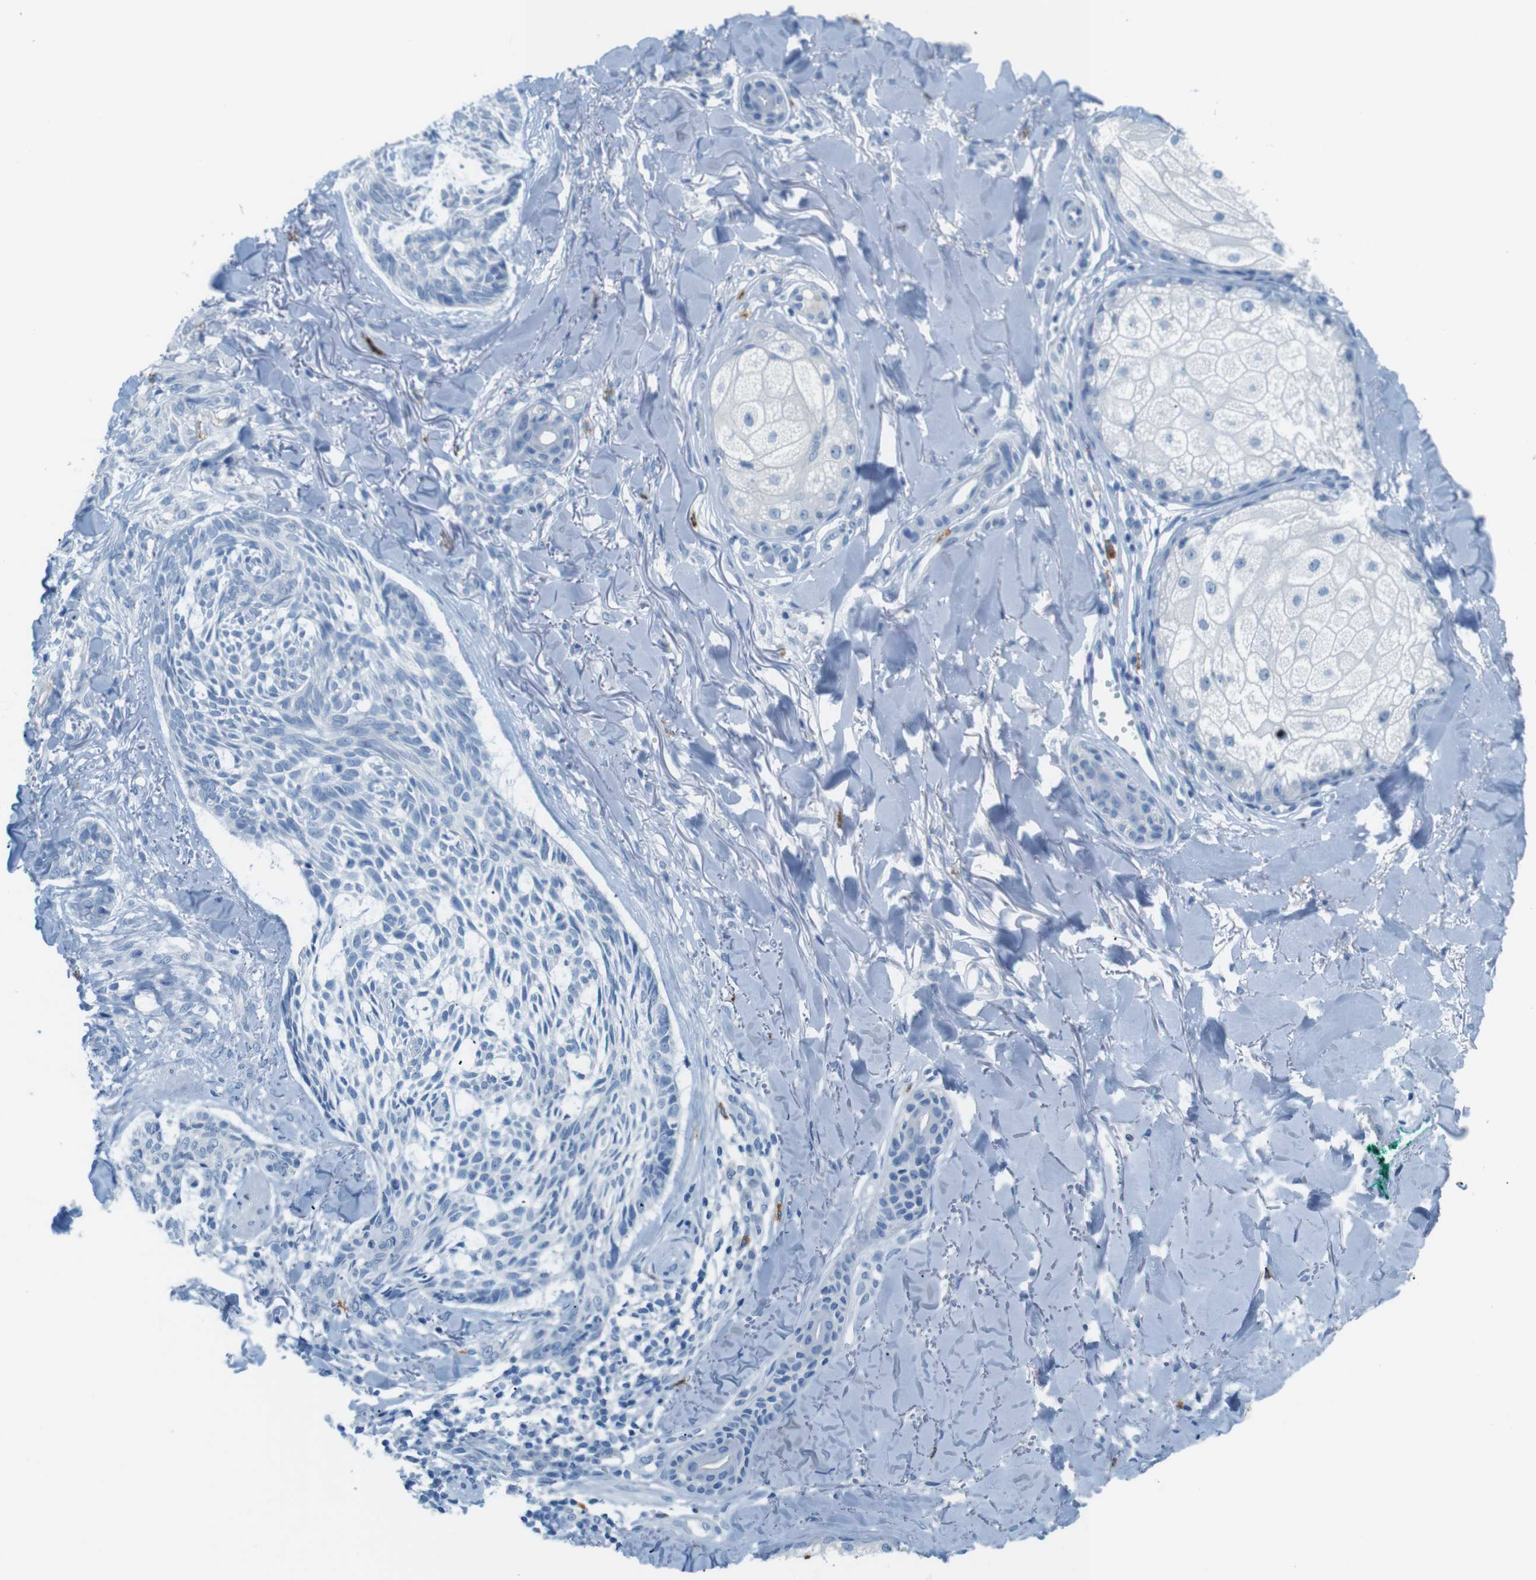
{"staining": {"intensity": "negative", "quantity": "none", "location": "none"}, "tissue": "skin cancer", "cell_type": "Tumor cells", "image_type": "cancer", "snomed": [{"axis": "morphology", "description": "Basal cell carcinoma"}, {"axis": "topography", "description": "Skin"}], "caption": "Immunohistochemistry (IHC) micrograph of neoplastic tissue: human skin cancer (basal cell carcinoma) stained with DAB exhibits no significant protein expression in tumor cells. (Brightfield microscopy of DAB (3,3'-diaminobenzidine) immunohistochemistry (IHC) at high magnification).", "gene": "MCEMP1", "patient": {"sex": "male", "age": 43}}